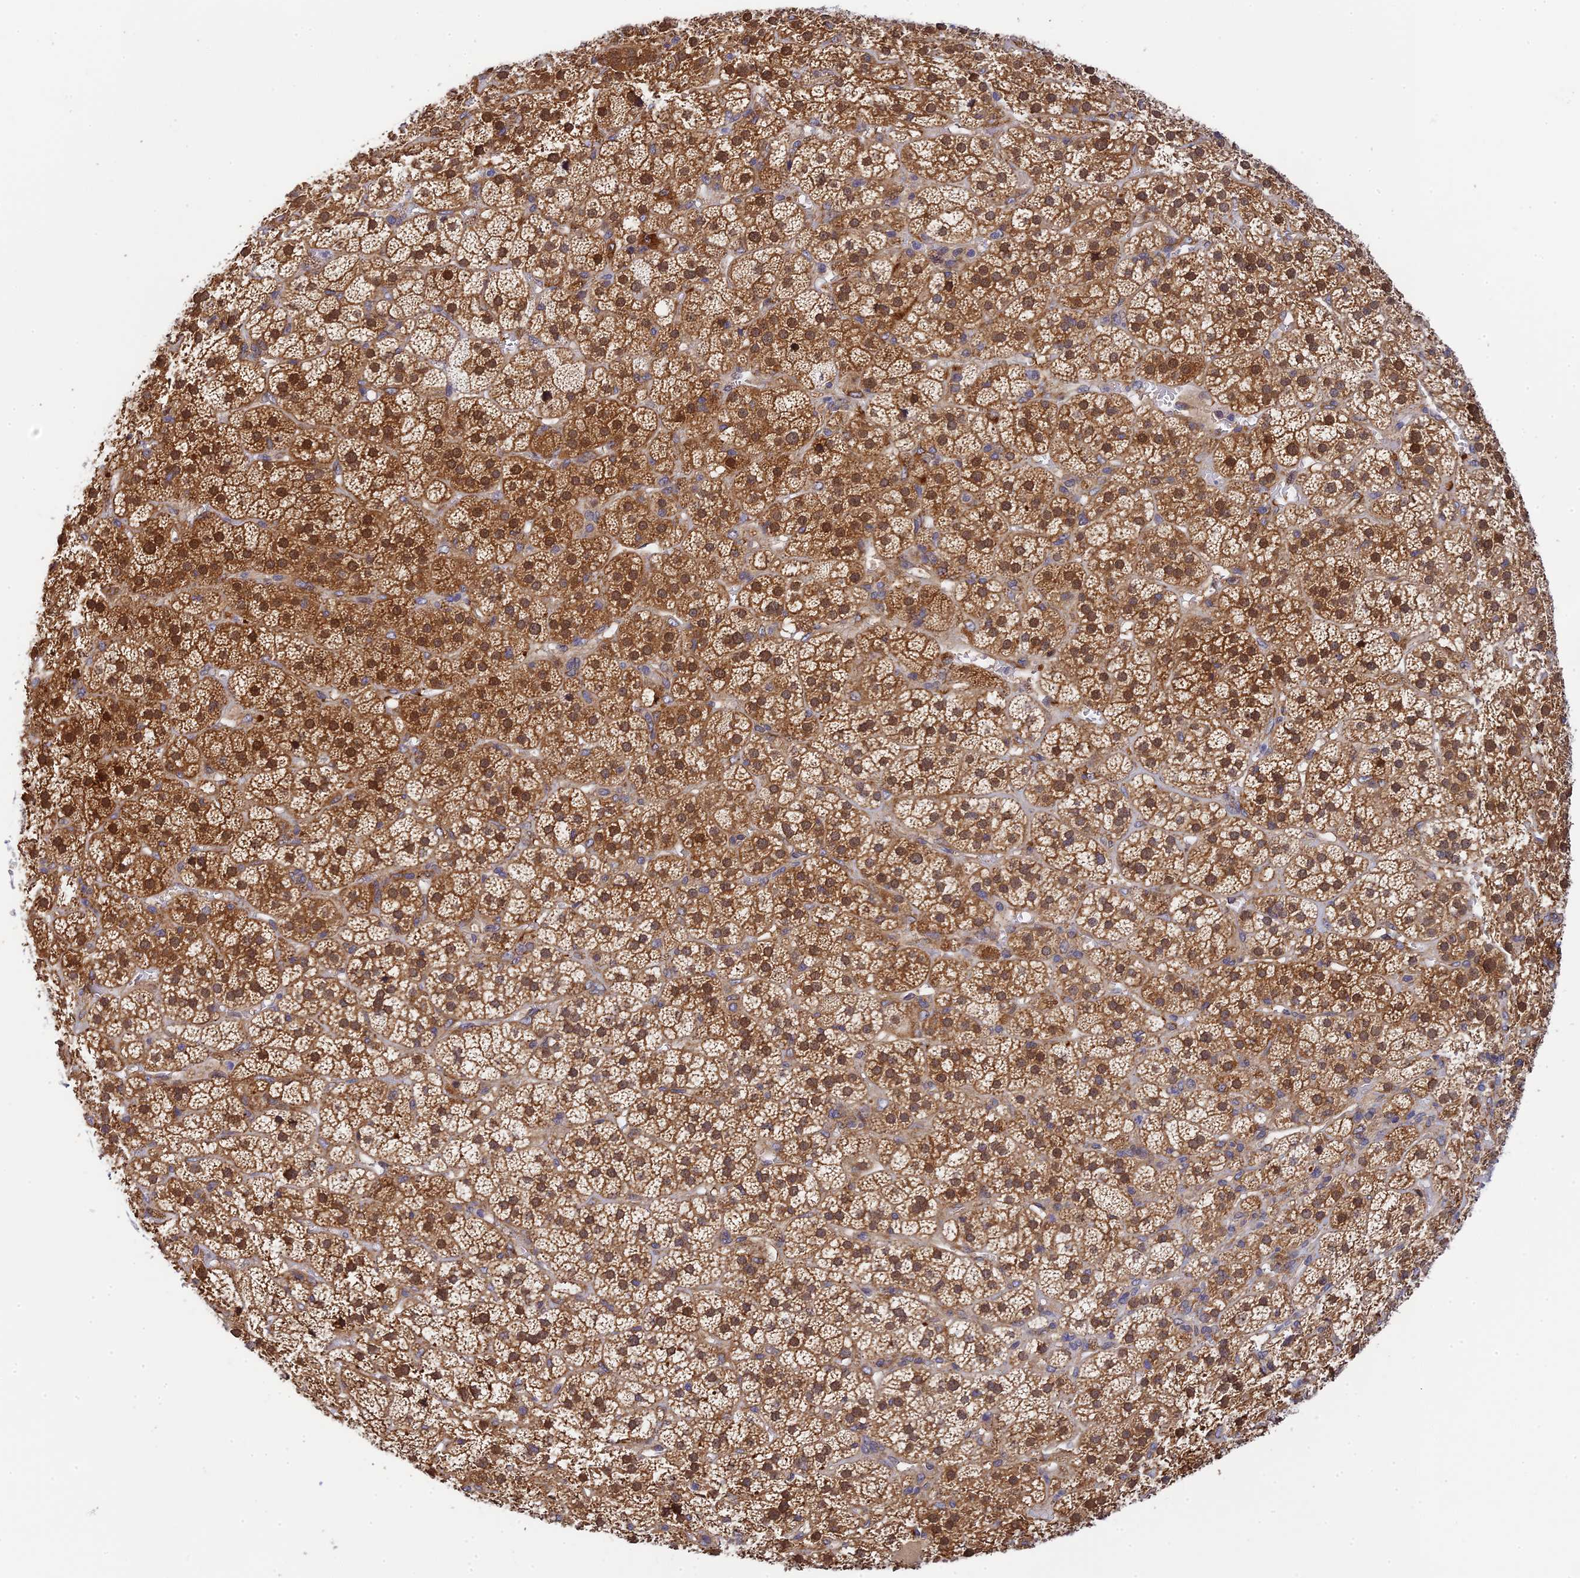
{"staining": {"intensity": "moderate", "quantity": ">75%", "location": "cytoplasmic/membranous,nuclear"}, "tissue": "adrenal gland", "cell_type": "Glandular cells", "image_type": "normal", "snomed": [{"axis": "morphology", "description": "Normal tissue, NOS"}, {"axis": "topography", "description": "Adrenal gland"}], "caption": "Glandular cells exhibit moderate cytoplasmic/membranous,nuclear staining in approximately >75% of cells in benign adrenal gland.", "gene": "P3H3", "patient": {"sex": "female", "age": 70}}